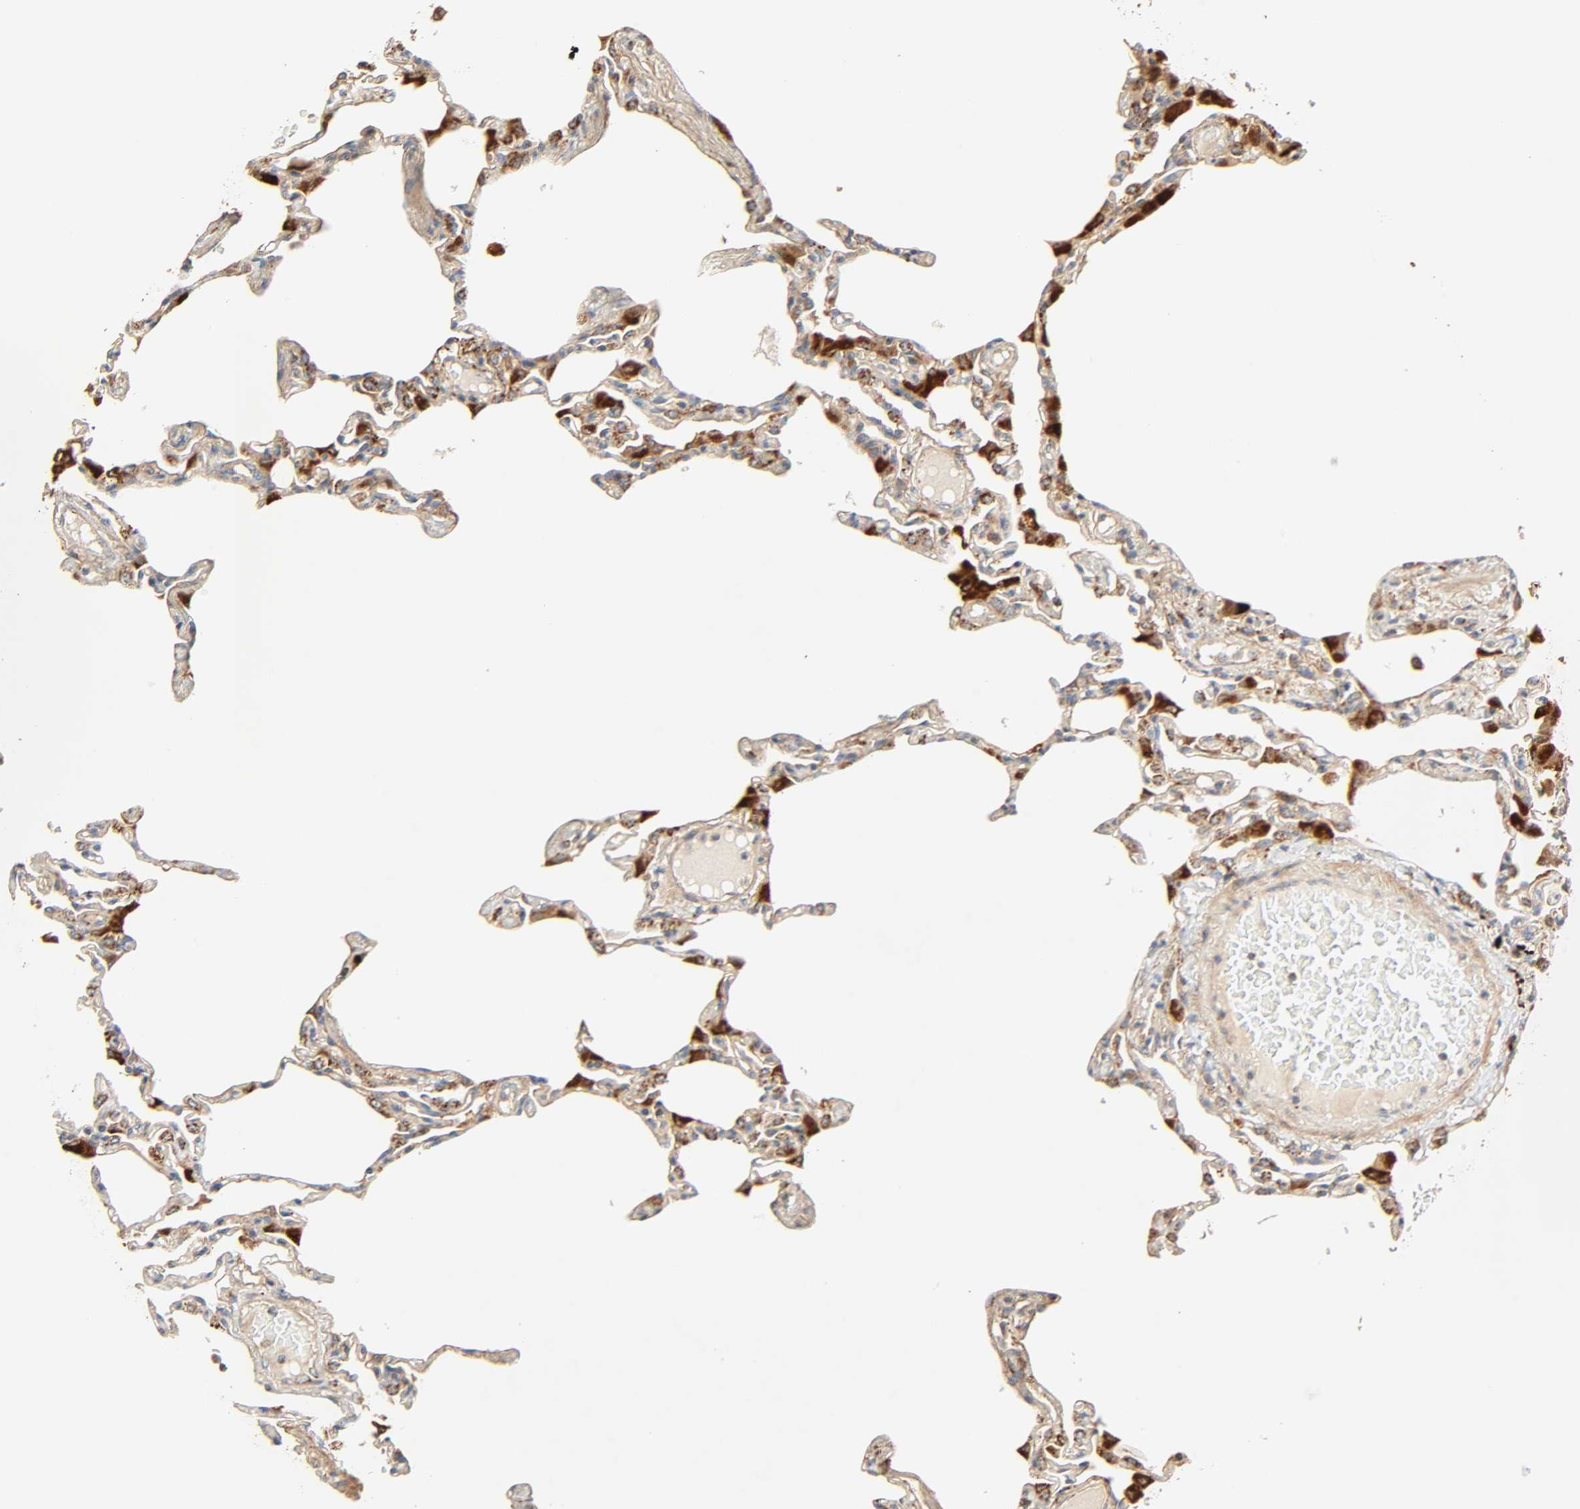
{"staining": {"intensity": "moderate", "quantity": ">75%", "location": "cytoplasmic/membranous"}, "tissue": "lung", "cell_type": "Alveolar cells", "image_type": "normal", "snomed": [{"axis": "morphology", "description": "Normal tissue, NOS"}, {"axis": "topography", "description": "Lung"}], "caption": "Normal lung demonstrates moderate cytoplasmic/membranous expression in approximately >75% of alveolar cells, visualized by immunohistochemistry. The staining was performed using DAB (3,3'-diaminobenzidine) to visualize the protein expression in brown, while the nuclei were stained in blue with hematoxylin (Magnification: 20x).", "gene": "MAPK6", "patient": {"sex": "female", "age": 49}}